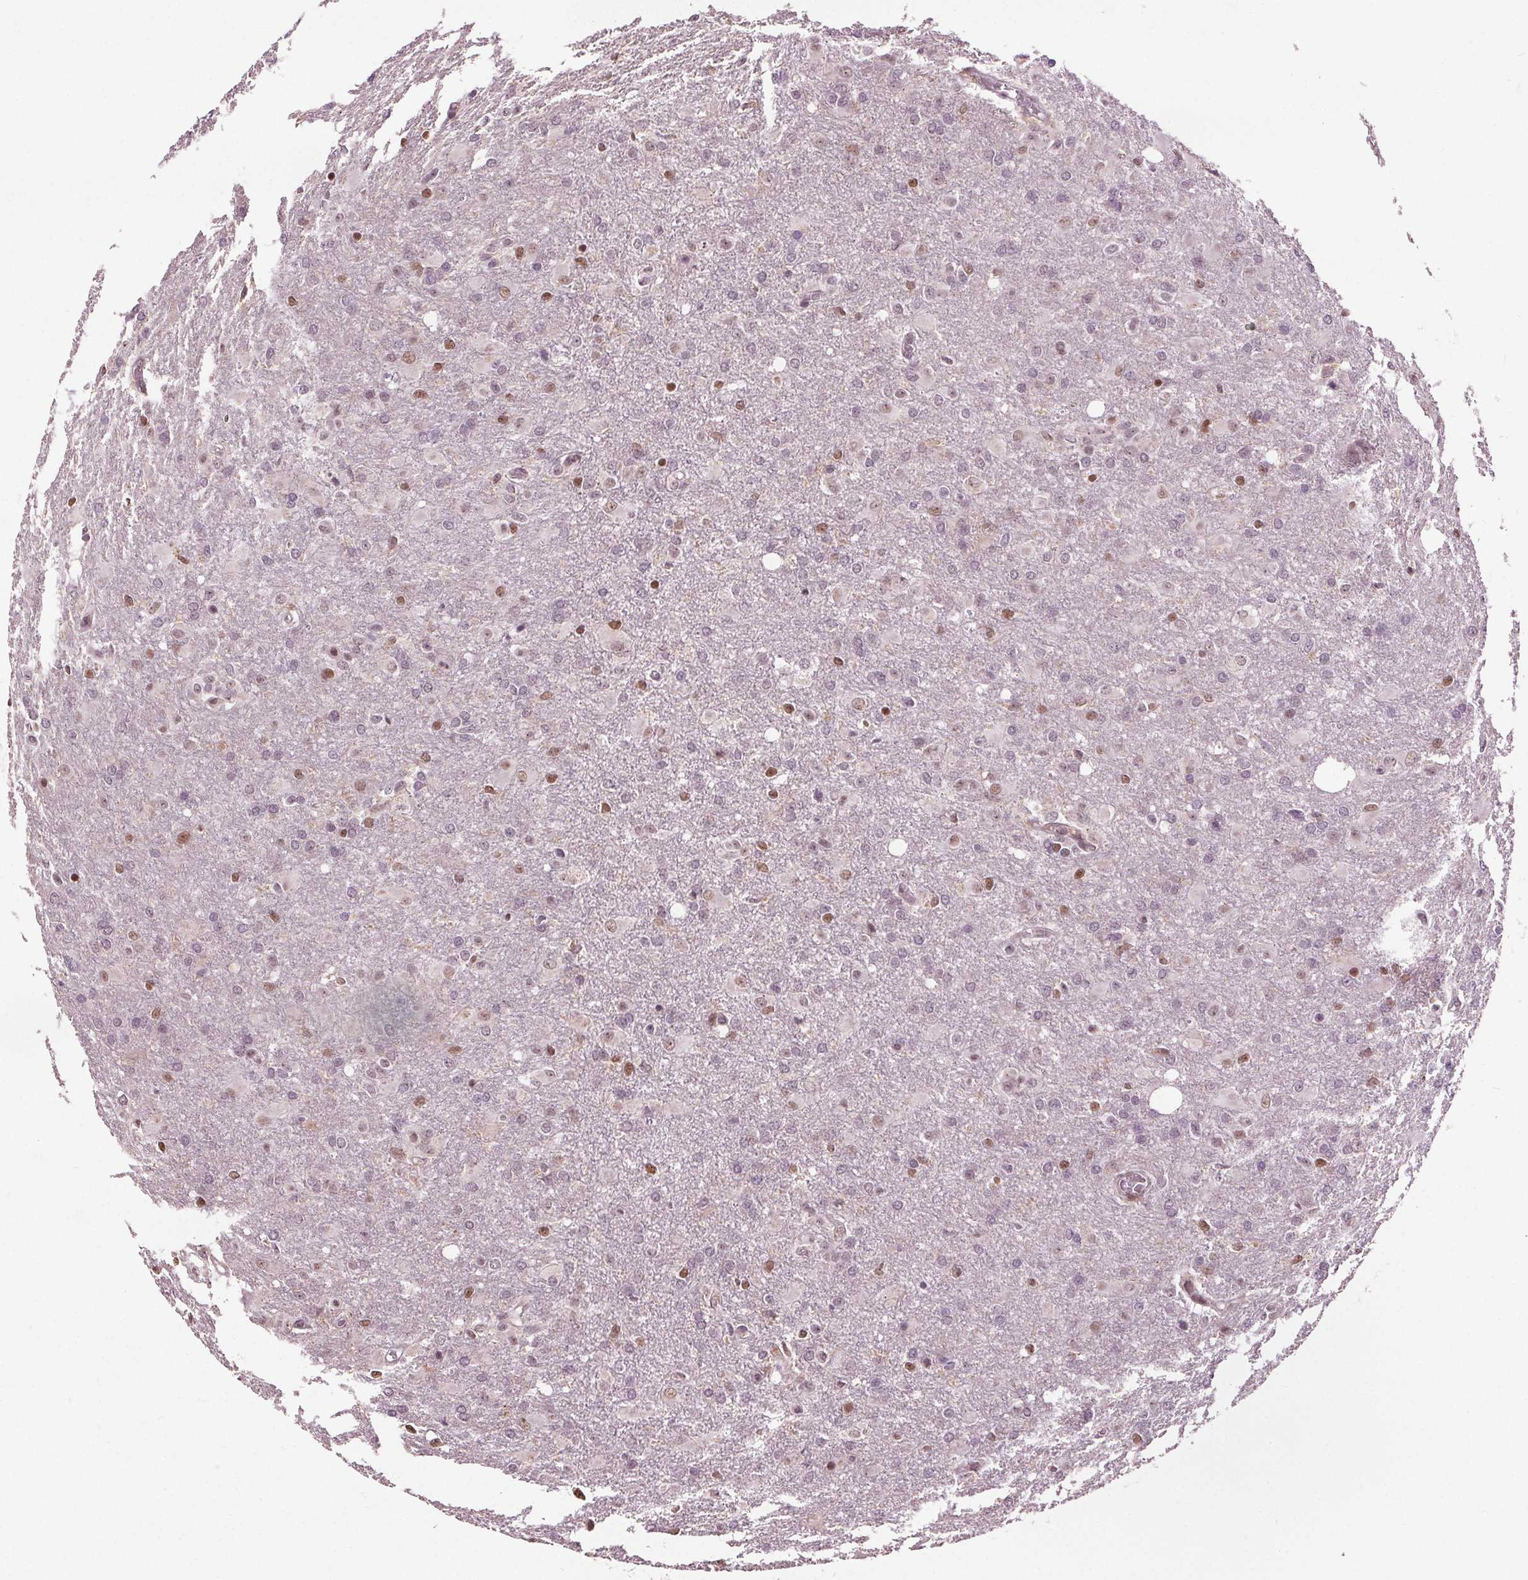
{"staining": {"intensity": "moderate", "quantity": "<25%", "location": "nuclear"}, "tissue": "glioma", "cell_type": "Tumor cells", "image_type": "cancer", "snomed": [{"axis": "morphology", "description": "Glioma, malignant, High grade"}, {"axis": "topography", "description": "Brain"}], "caption": "Immunohistochemistry micrograph of human high-grade glioma (malignant) stained for a protein (brown), which displays low levels of moderate nuclear staining in about <25% of tumor cells.", "gene": "DDX11", "patient": {"sex": "male", "age": 68}}